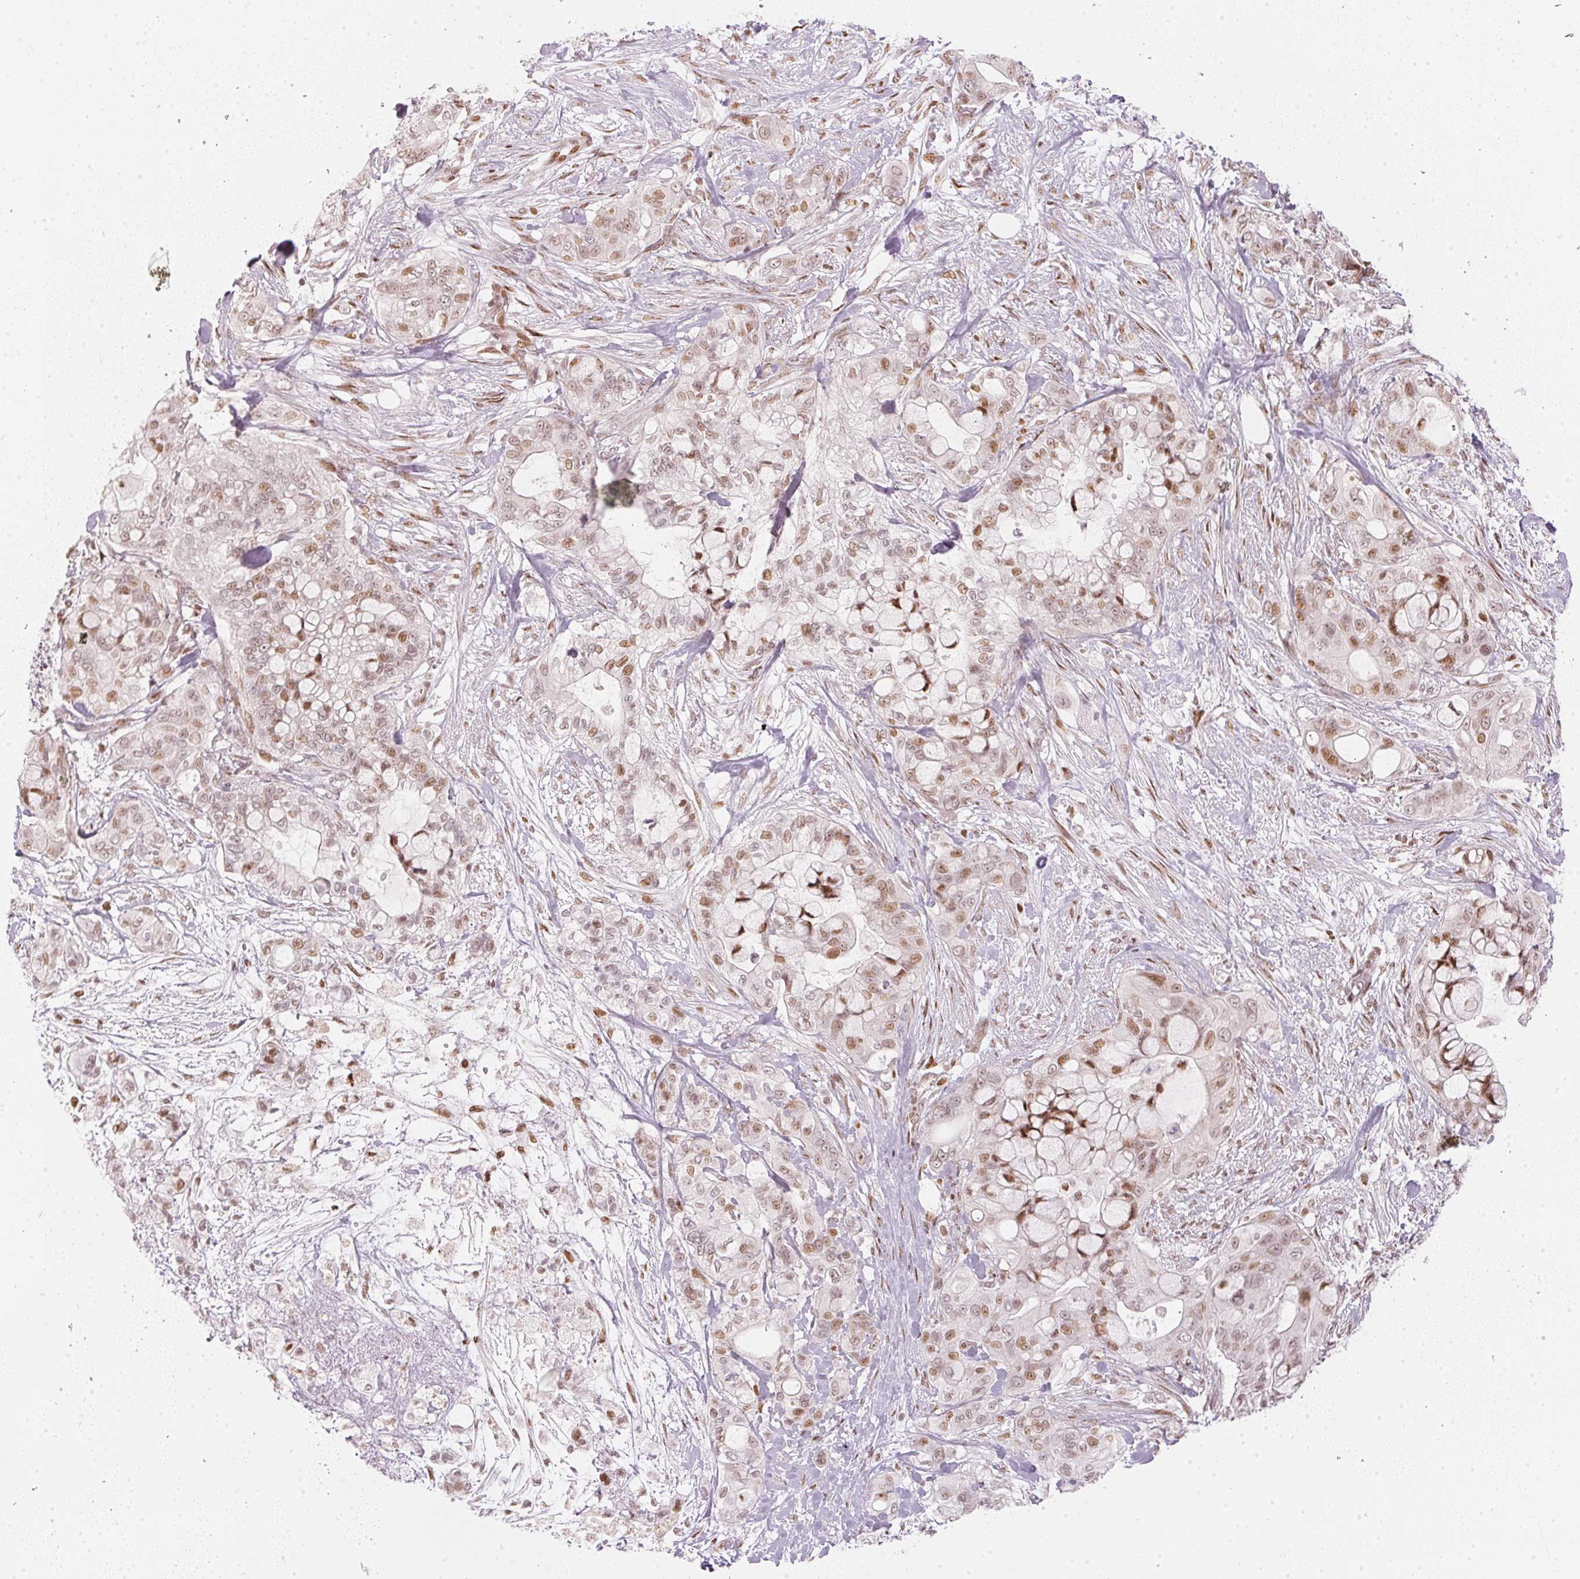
{"staining": {"intensity": "moderate", "quantity": "25%-75%", "location": "nuclear"}, "tissue": "pancreatic cancer", "cell_type": "Tumor cells", "image_type": "cancer", "snomed": [{"axis": "morphology", "description": "Adenocarcinoma, NOS"}, {"axis": "topography", "description": "Pancreas"}], "caption": "Pancreatic cancer stained with a protein marker reveals moderate staining in tumor cells.", "gene": "KAT6A", "patient": {"sex": "male", "age": 71}}